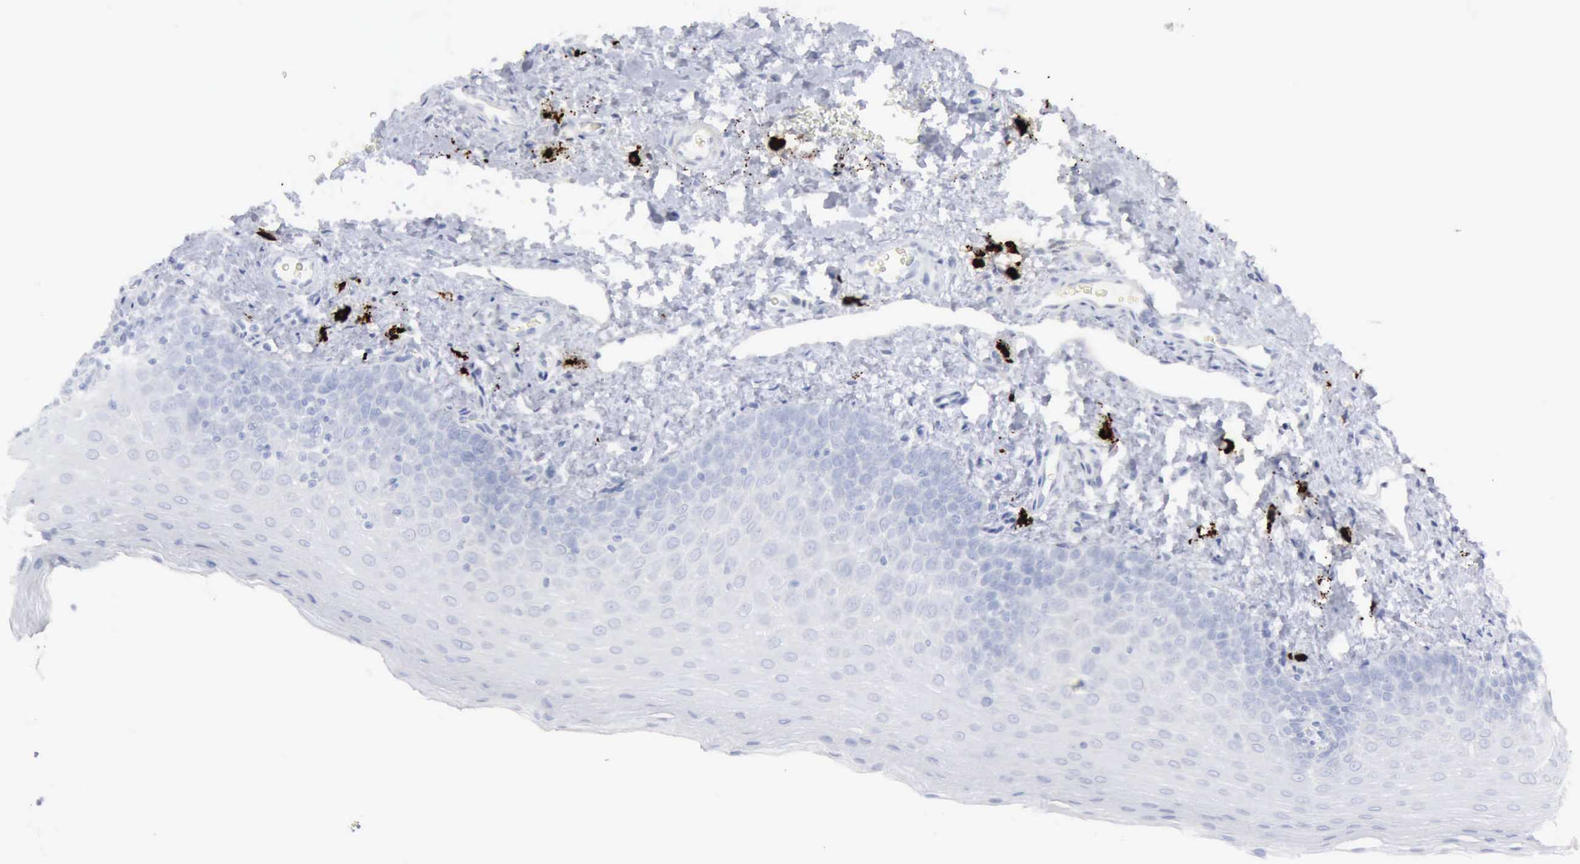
{"staining": {"intensity": "negative", "quantity": "none", "location": "none"}, "tissue": "oral mucosa", "cell_type": "Squamous epithelial cells", "image_type": "normal", "snomed": [{"axis": "morphology", "description": "Normal tissue, NOS"}, {"axis": "topography", "description": "Oral tissue"}], "caption": "Immunohistochemical staining of normal human oral mucosa displays no significant positivity in squamous epithelial cells.", "gene": "CMA1", "patient": {"sex": "male", "age": 20}}